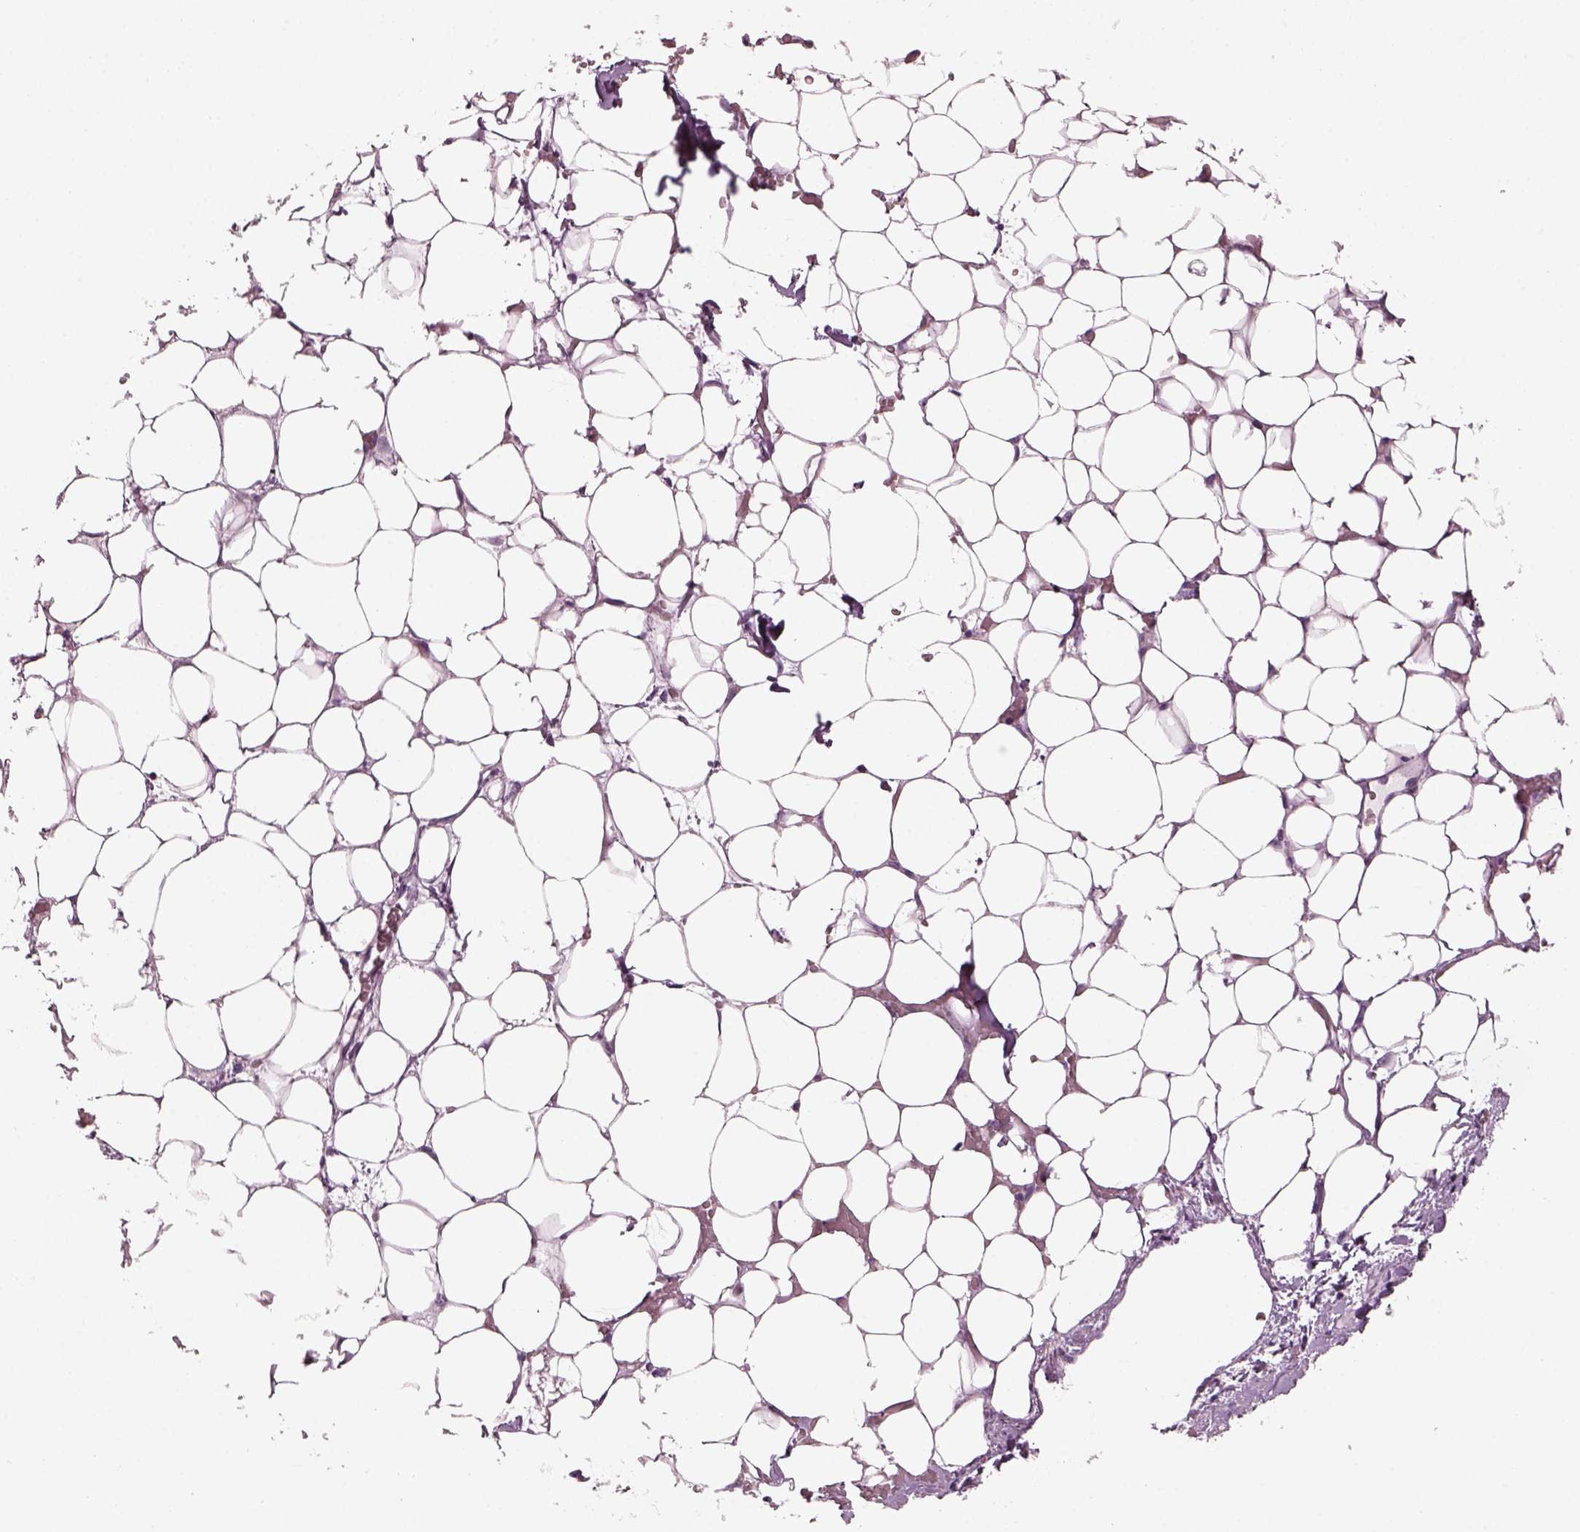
{"staining": {"intensity": "negative", "quantity": "none", "location": "none"}, "tissue": "adrenal gland", "cell_type": "Glandular cells", "image_type": "normal", "snomed": [{"axis": "morphology", "description": "Normal tissue, NOS"}, {"axis": "topography", "description": "Adrenal gland"}], "caption": "The histopathology image exhibits no significant staining in glandular cells of adrenal gland.", "gene": "PDC", "patient": {"sex": "male", "age": 53}}